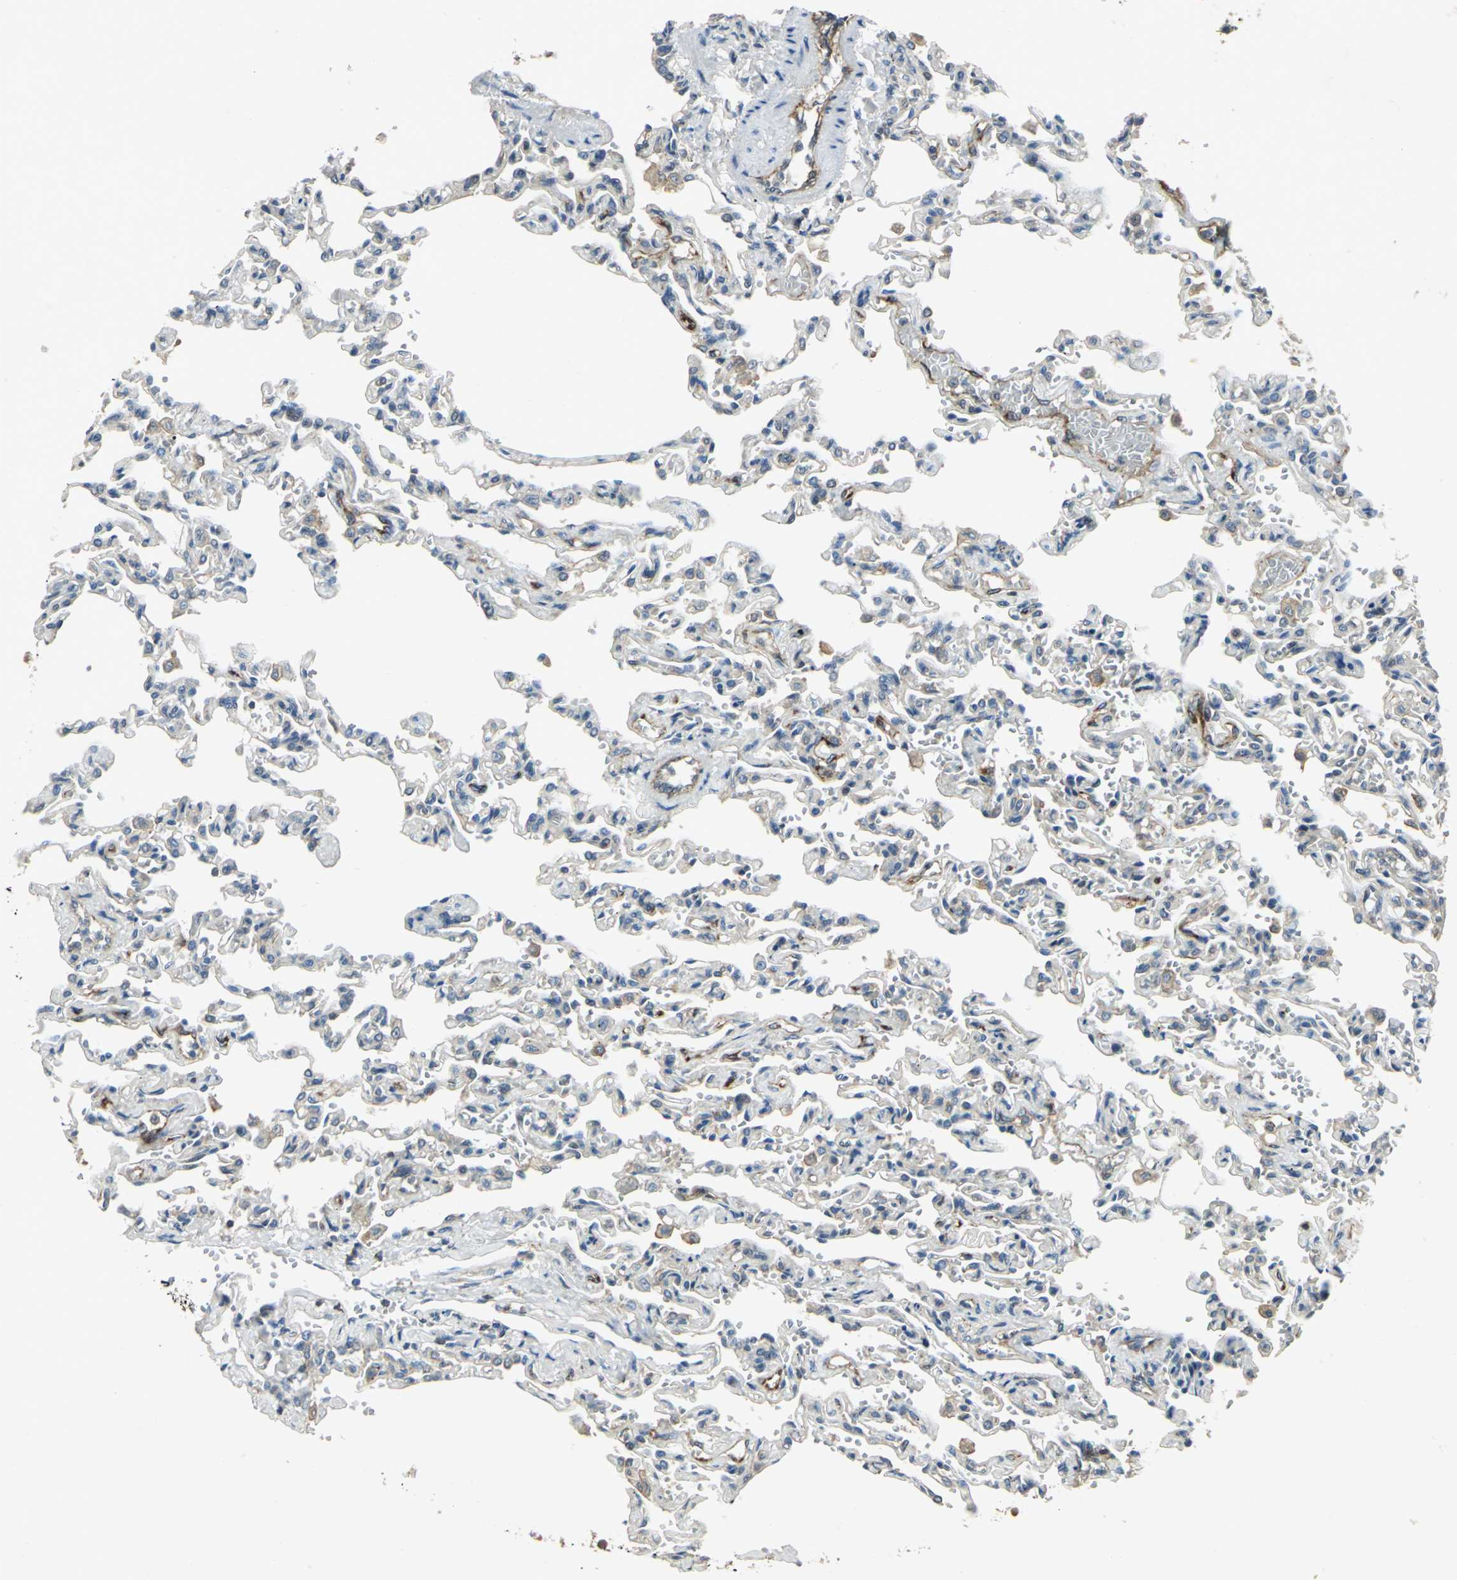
{"staining": {"intensity": "weak", "quantity": "<25%", "location": "cytoplasmic/membranous"}, "tissue": "lung", "cell_type": "Alveolar cells", "image_type": "normal", "snomed": [{"axis": "morphology", "description": "Normal tissue, NOS"}, {"axis": "topography", "description": "Lung"}], "caption": "High magnification brightfield microscopy of benign lung stained with DAB (3,3'-diaminobenzidine) (brown) and counterstained with hematoxylin (blue): alveolar cells show no significant expression. (DAB immunohistochemistry with hematoxylin counter stain).", "gene": "RAPGEF1", "patient": {"sex": "male", "age": 21}}